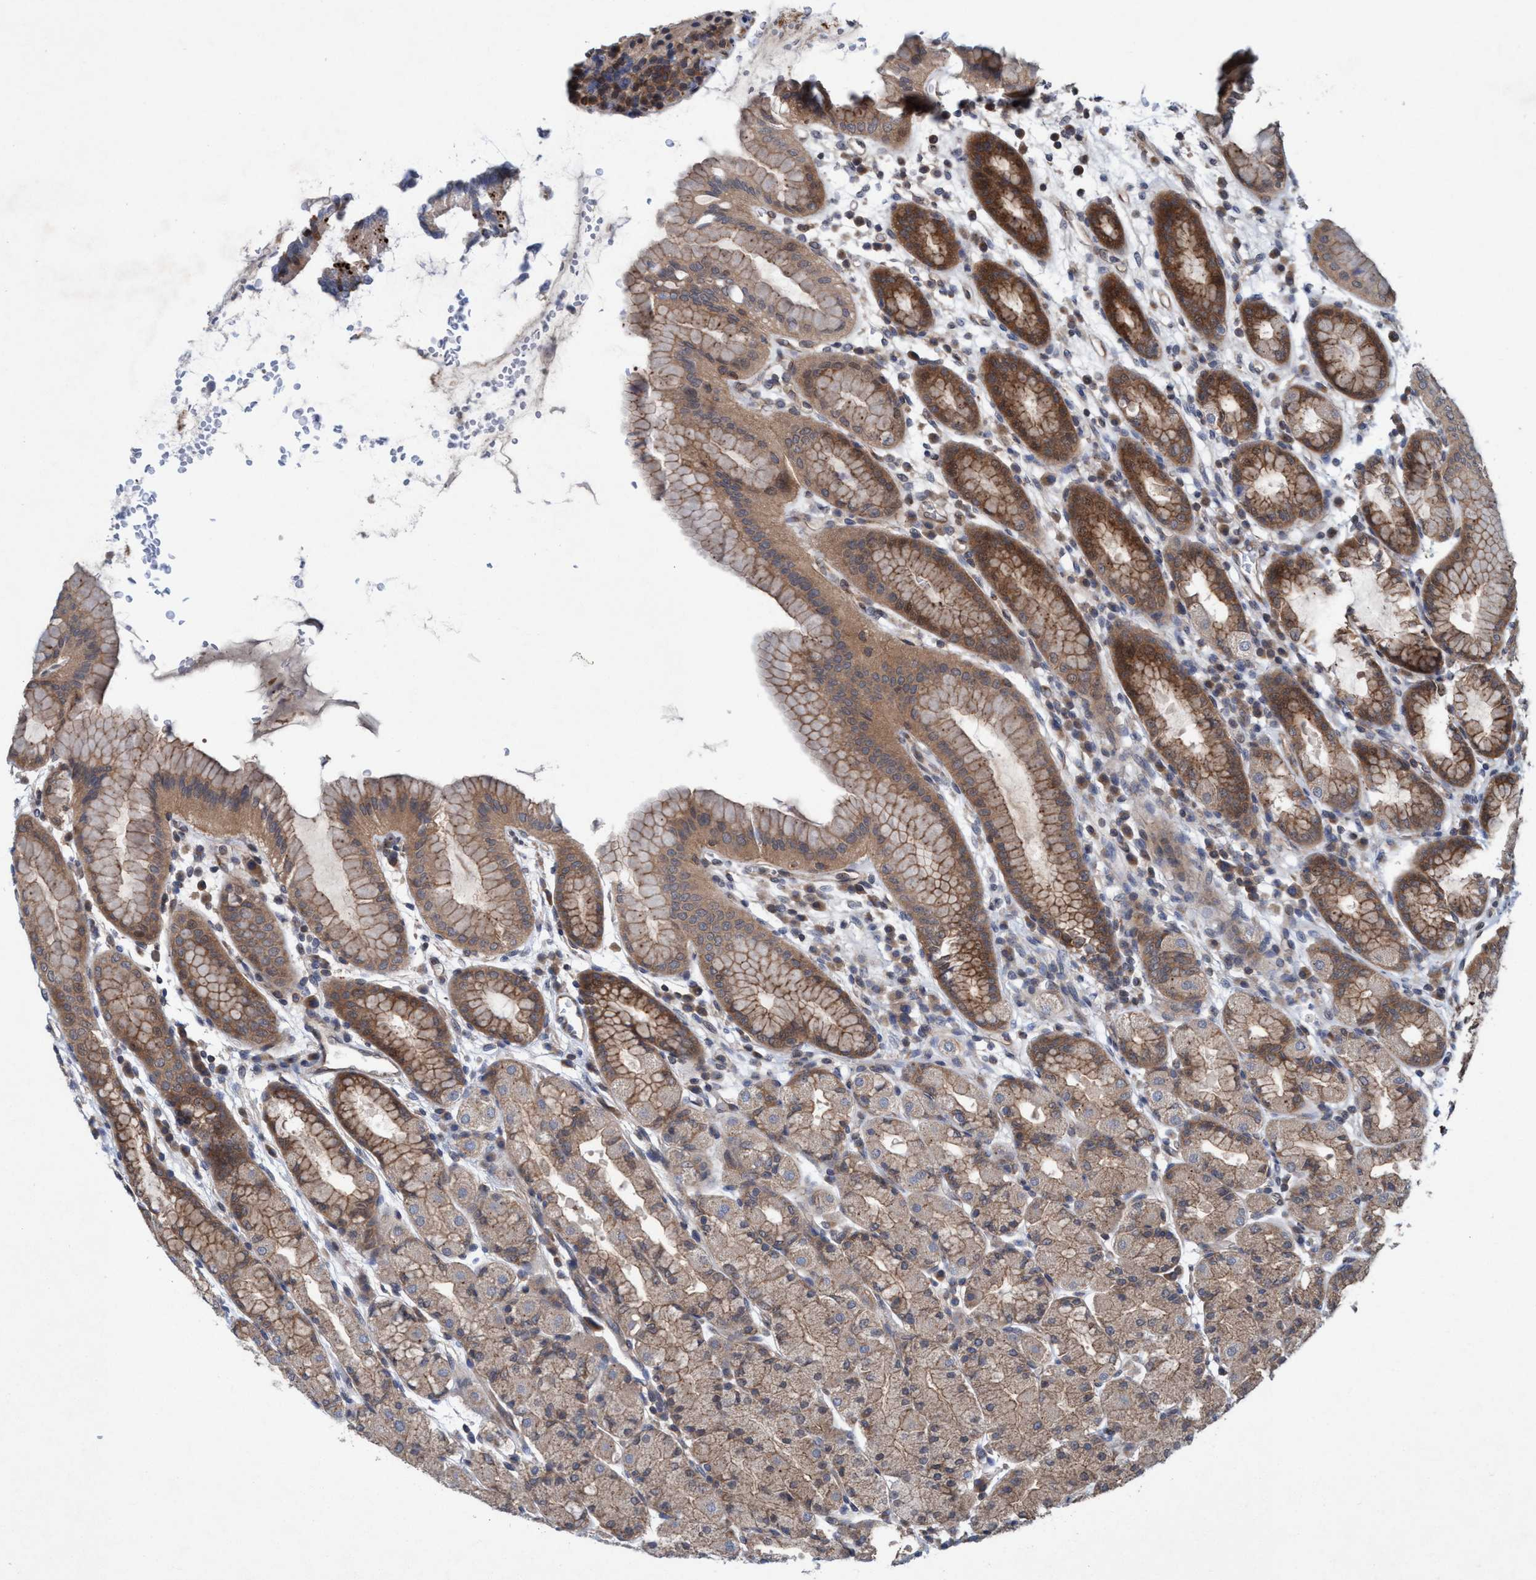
{"staining": {"intensity": "moderate", "quantity": ">75%", "location": "cytoplasmic/membranous"}, "tissue": "stomach", "cell_type": "Glandular cells", "image_type": "normal", "snomed": [{"axis": "morphology", "description": "Normal tissue, NOS"}, {"axis": "topography", "description": "Stomach, upper"}], "caption": "A medium amount of moderate cytoplasmic/membranous positivity is appreciated in about >75% of glandular cells in benign stomach.", "gene": "TRIM65", "patient": {"sex": "male", "age": 68}}